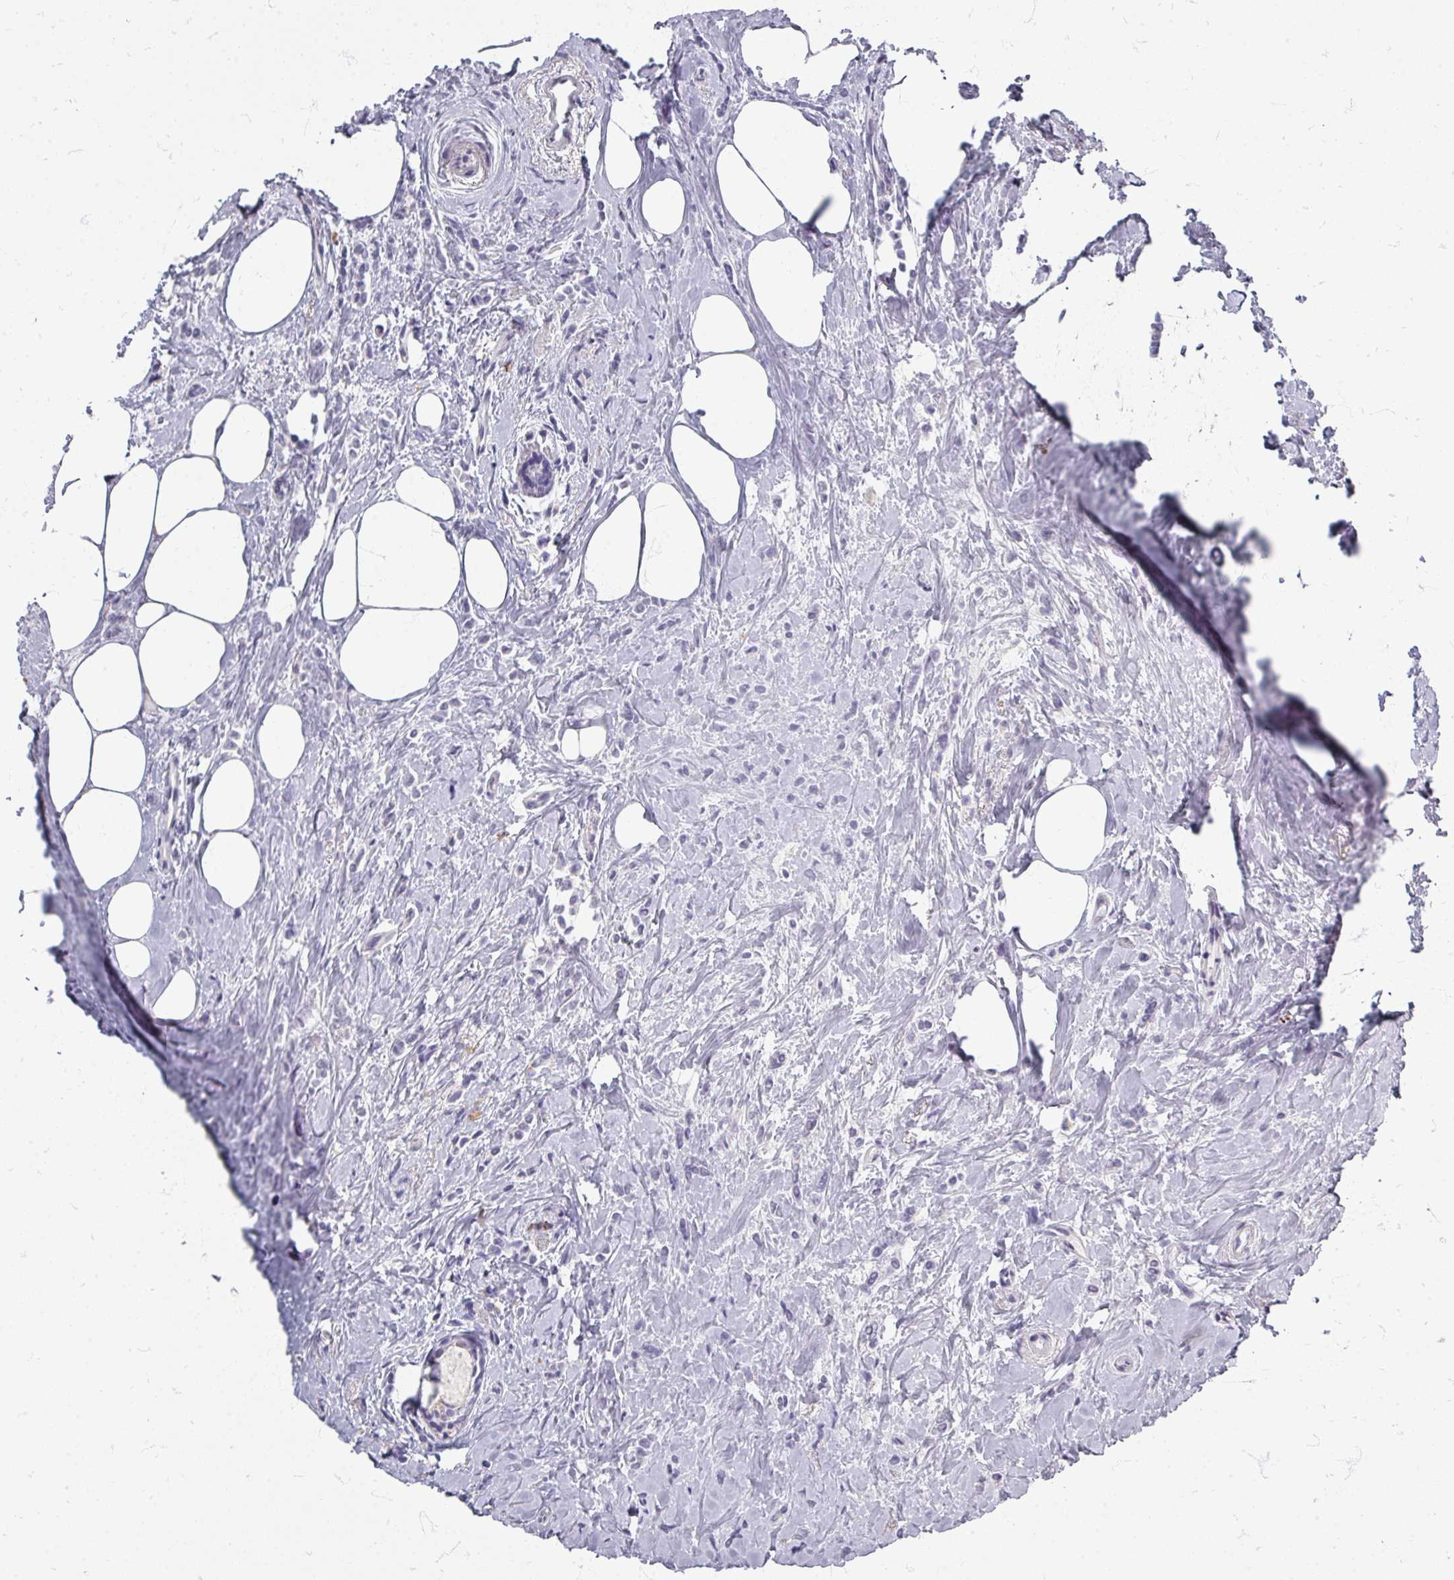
{"staining": {"intensity": "negative", "quantity": "none", "location": "none"}, "tissue": "breast cancer", "cell_type": "Tumor cells", "image_type": "cancer", "snomed": [{"axis": "morphology", "description": "Lobular carcinoma"}, {"axis": "topography", "description": "Breast"}], "caption": "There is no significant staining in tumor cells of breast cancer.", "gene": "ZNF878", "patient": {"sex": "female", "age": 84}}